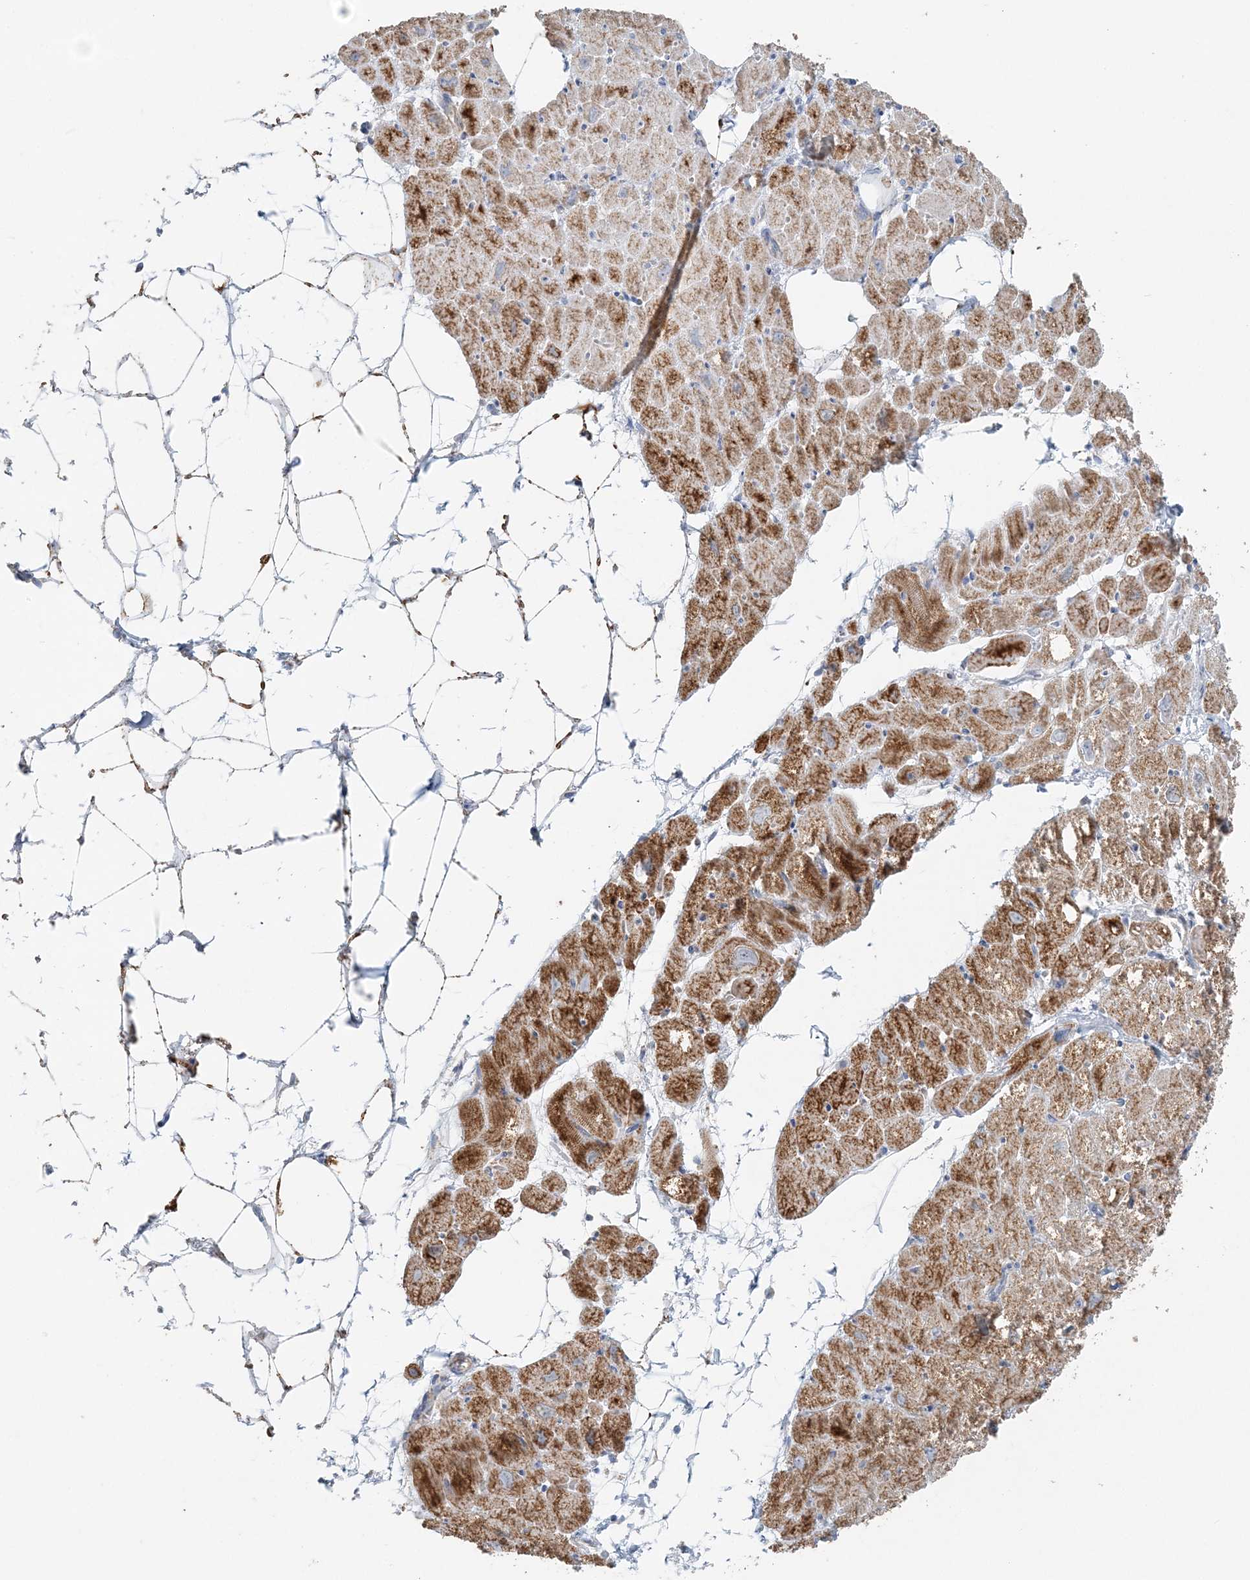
{"staining": {"intensity": "strong", "quantity": "25%-75%", "location": "cytoplasmic/membranous"}, "tissue": "heart muscle", "cell_type": "Cardiomyocytes", "image_type": "normal", "snomed": [{"axis": "morphology", "description": "Normal tissue, NOS"}, {"axis": "topography", "description": "Heart"}], "caption": "About 25%-75% of cardiomyocytes in benign heart muscle show strong cytoplasmic/membranous protein staining as visualized by brown immunohistochemical staining.", "gene": "PCCB", "patient": {"sex": "male", "age": 50}}